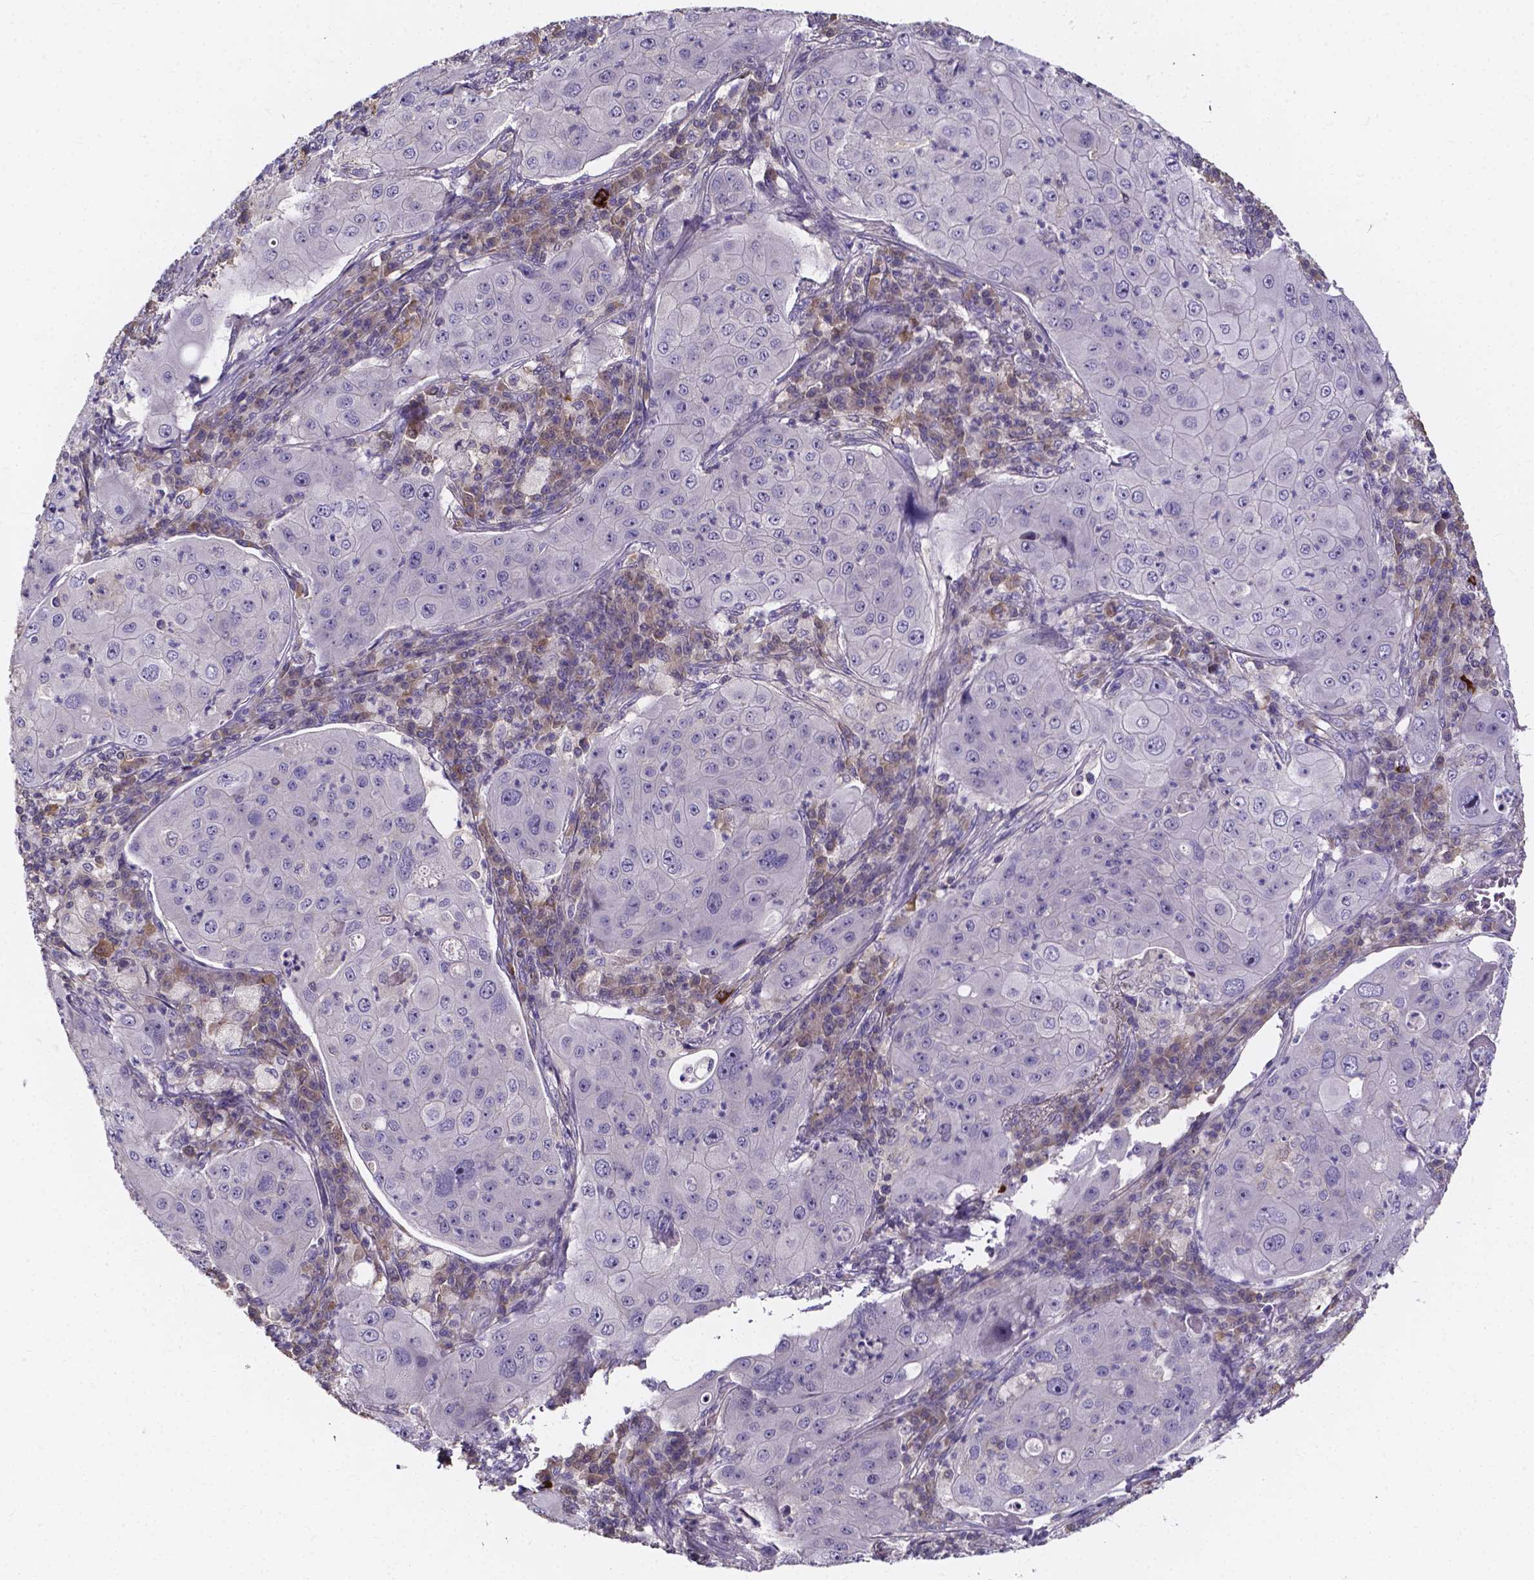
{"staining": {"intensity": "negative", "quantity": "none", "location": "none"}, "tissue": "lung cancer", "cell_type": "Tumor cells", "image_type": "cancer", "snomed": [{"axis": "morphology", "description": "Squamous cell carcinoma, NOS"}, {"axis": "topography", "description": "Lung"}], "caption": "Immunohistochemical staining of human lung cancer (squamous cell carcinoma) exhibits no significant expression in tumor cells. The staining was performed using DAB to visualize the protein expression in brown, while the nuclei were stained in blue with hematoxylin (Magnification: 20x).", "gene": "SPOCD1", "patient": {"sex": "female", "age": 59}}